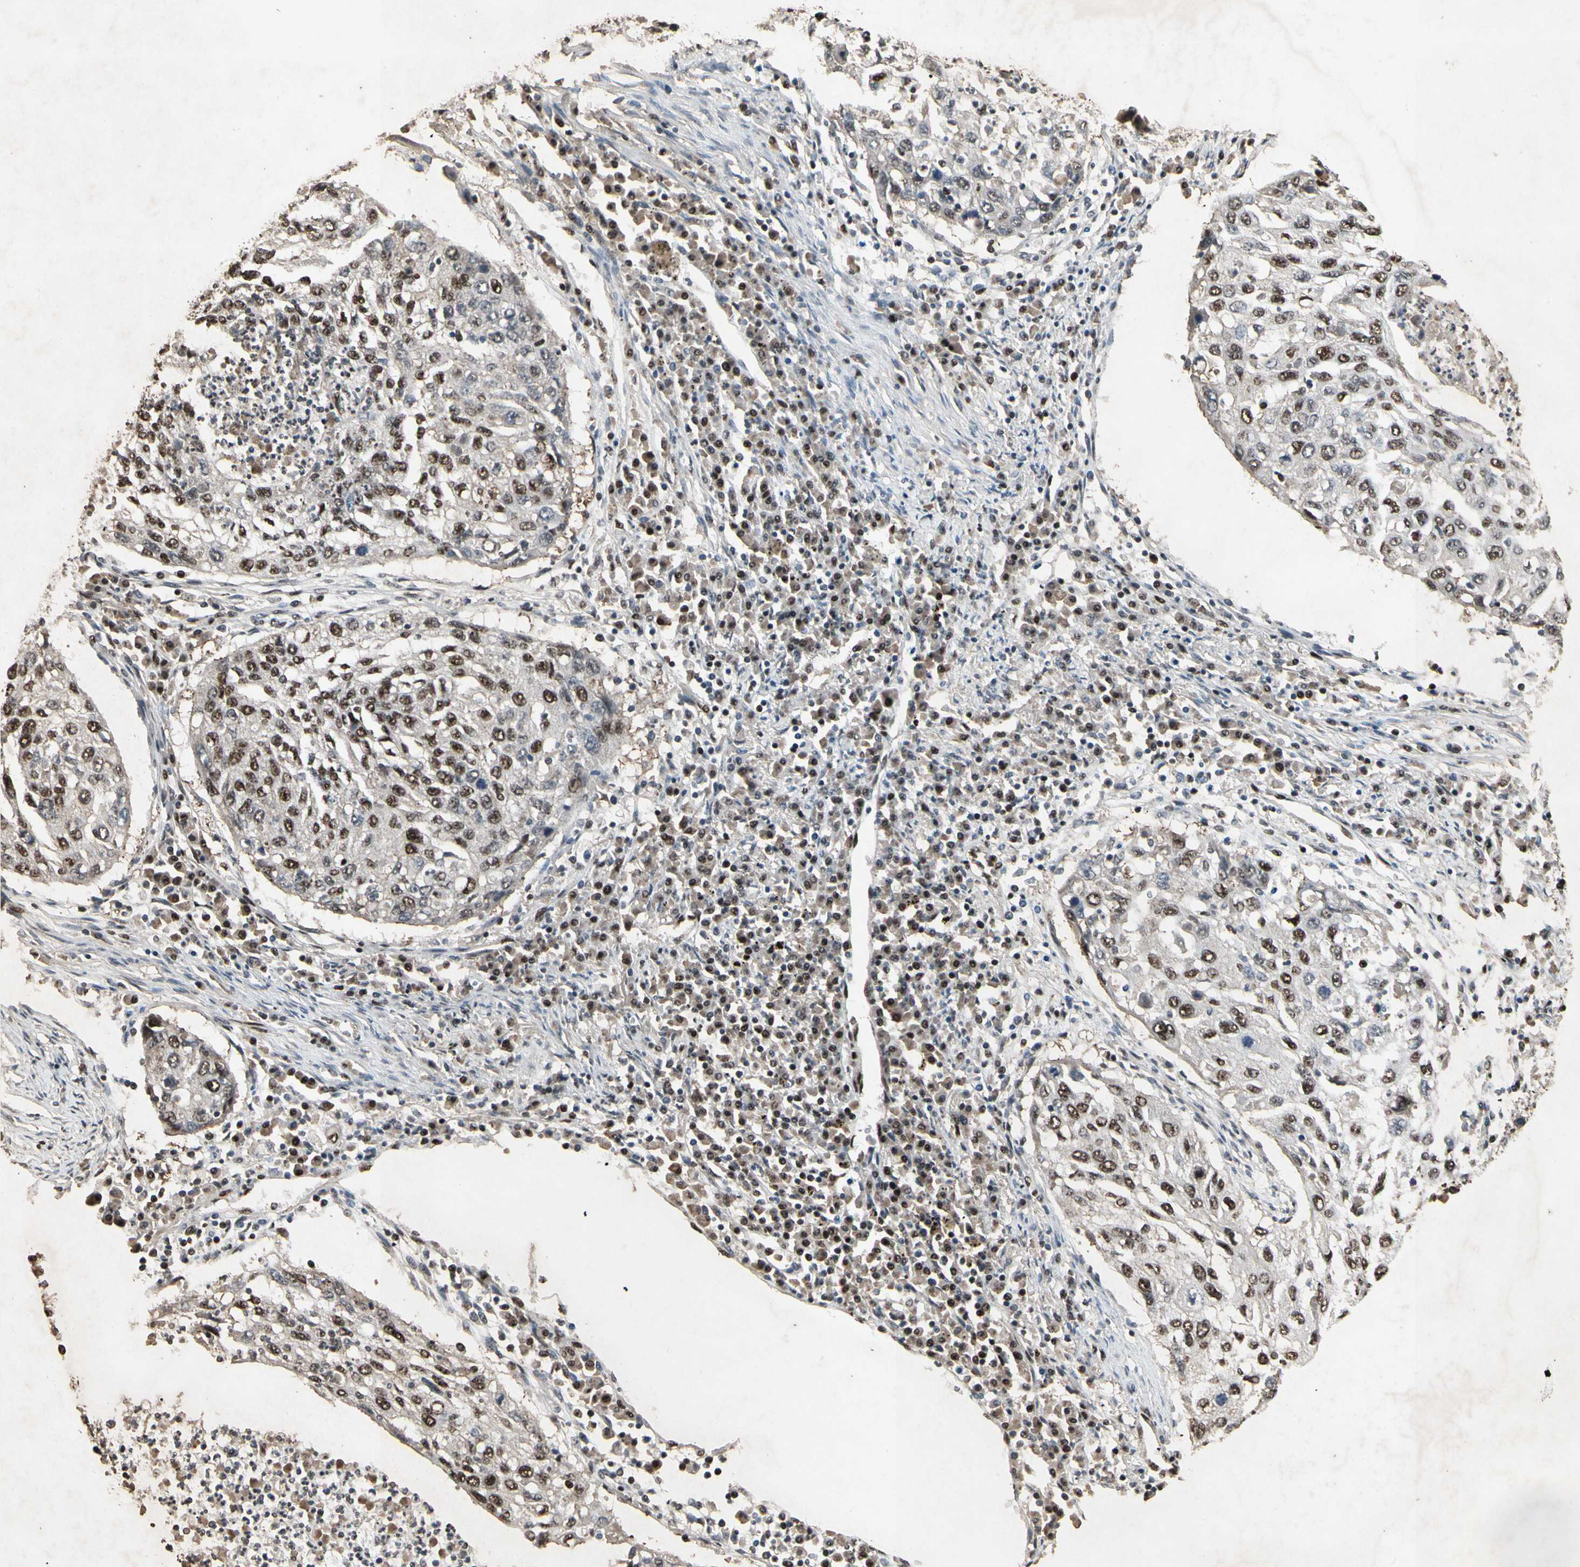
{"staining": {"intensity": "moderate", "quantity": "25%-75%", "location": "nuclear"}, "tissue": "lung cancer", "cell_type": "Tumor cells", "image_type": "cancer", "snomed": [{"axis": "morphology", "description": "Squamous cell carcinoma, NOS"}, {"axis": "topography", "description": "Lung"}], "caption": "Lung cancer stained with a brown dye reveals moderate nuclear positive positivity in about 25%-75% of tumor cells.", "gene": "TBX2", "patient": {"sex": "female", "age": 63}}